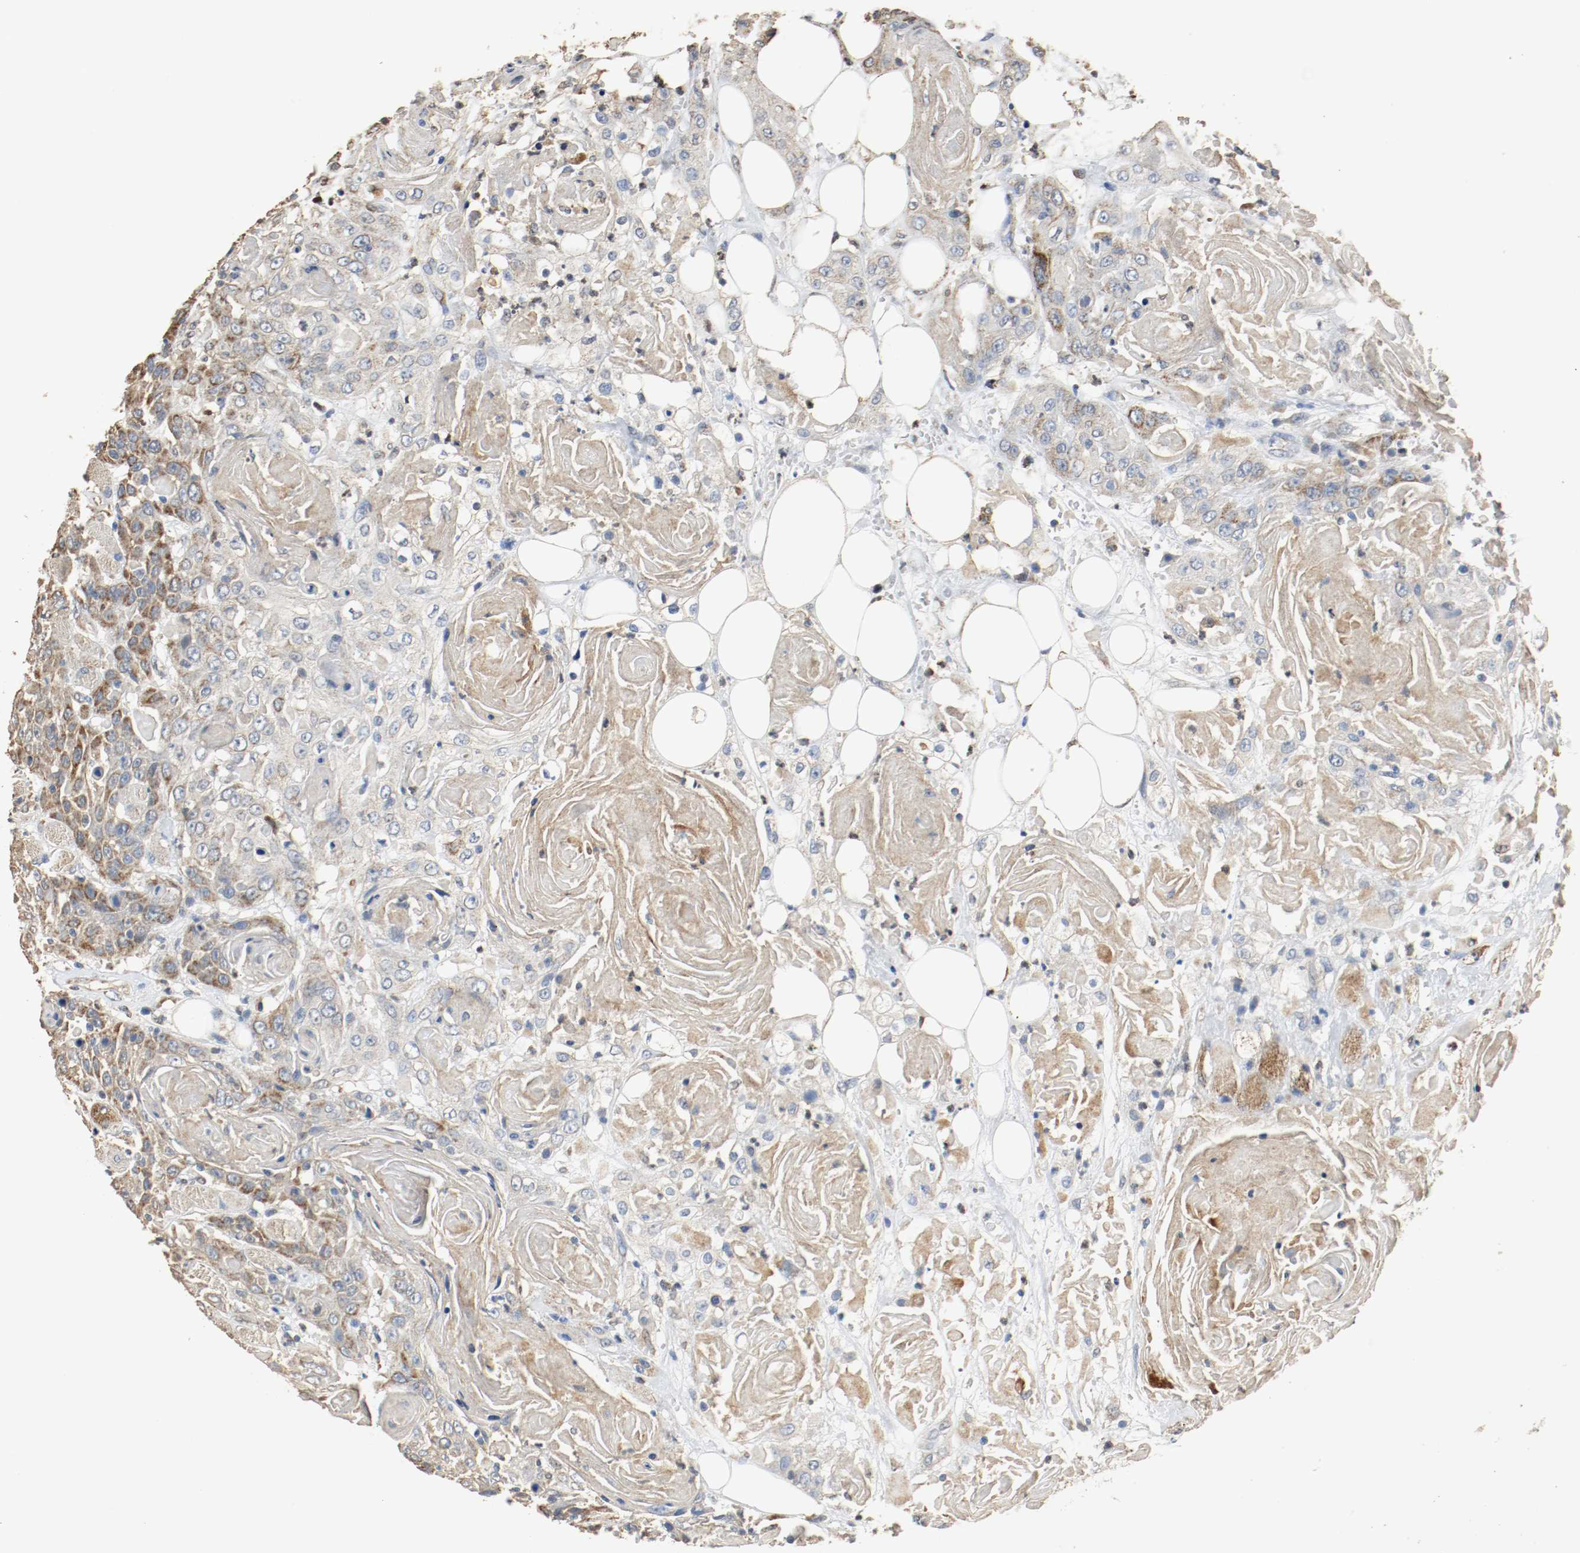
{"staining": {"intensity": "strong", "quantity": "25%-75%", "location": "cytoplasmic/membranous"}, "tissue": "head and neck cancer", "cell_type": "Tumor cells", "image_type": "cancer", "snomed": [{"axis": "morphology", "description": "Squamous cell carcinoma, NOS"}, {"axis": "topography", "description": "Head-Neck"}], "caption": "Tumor cells show strong cytoplasmic/membranous staining in approximately 25%-75% of cells in head and neck squamous cell carcinoma. (Brightfield microscopy of DAB IHC at high magnification).", "gene": "ALDH4A1", "patient": {"sex": "female", "age": 84}}